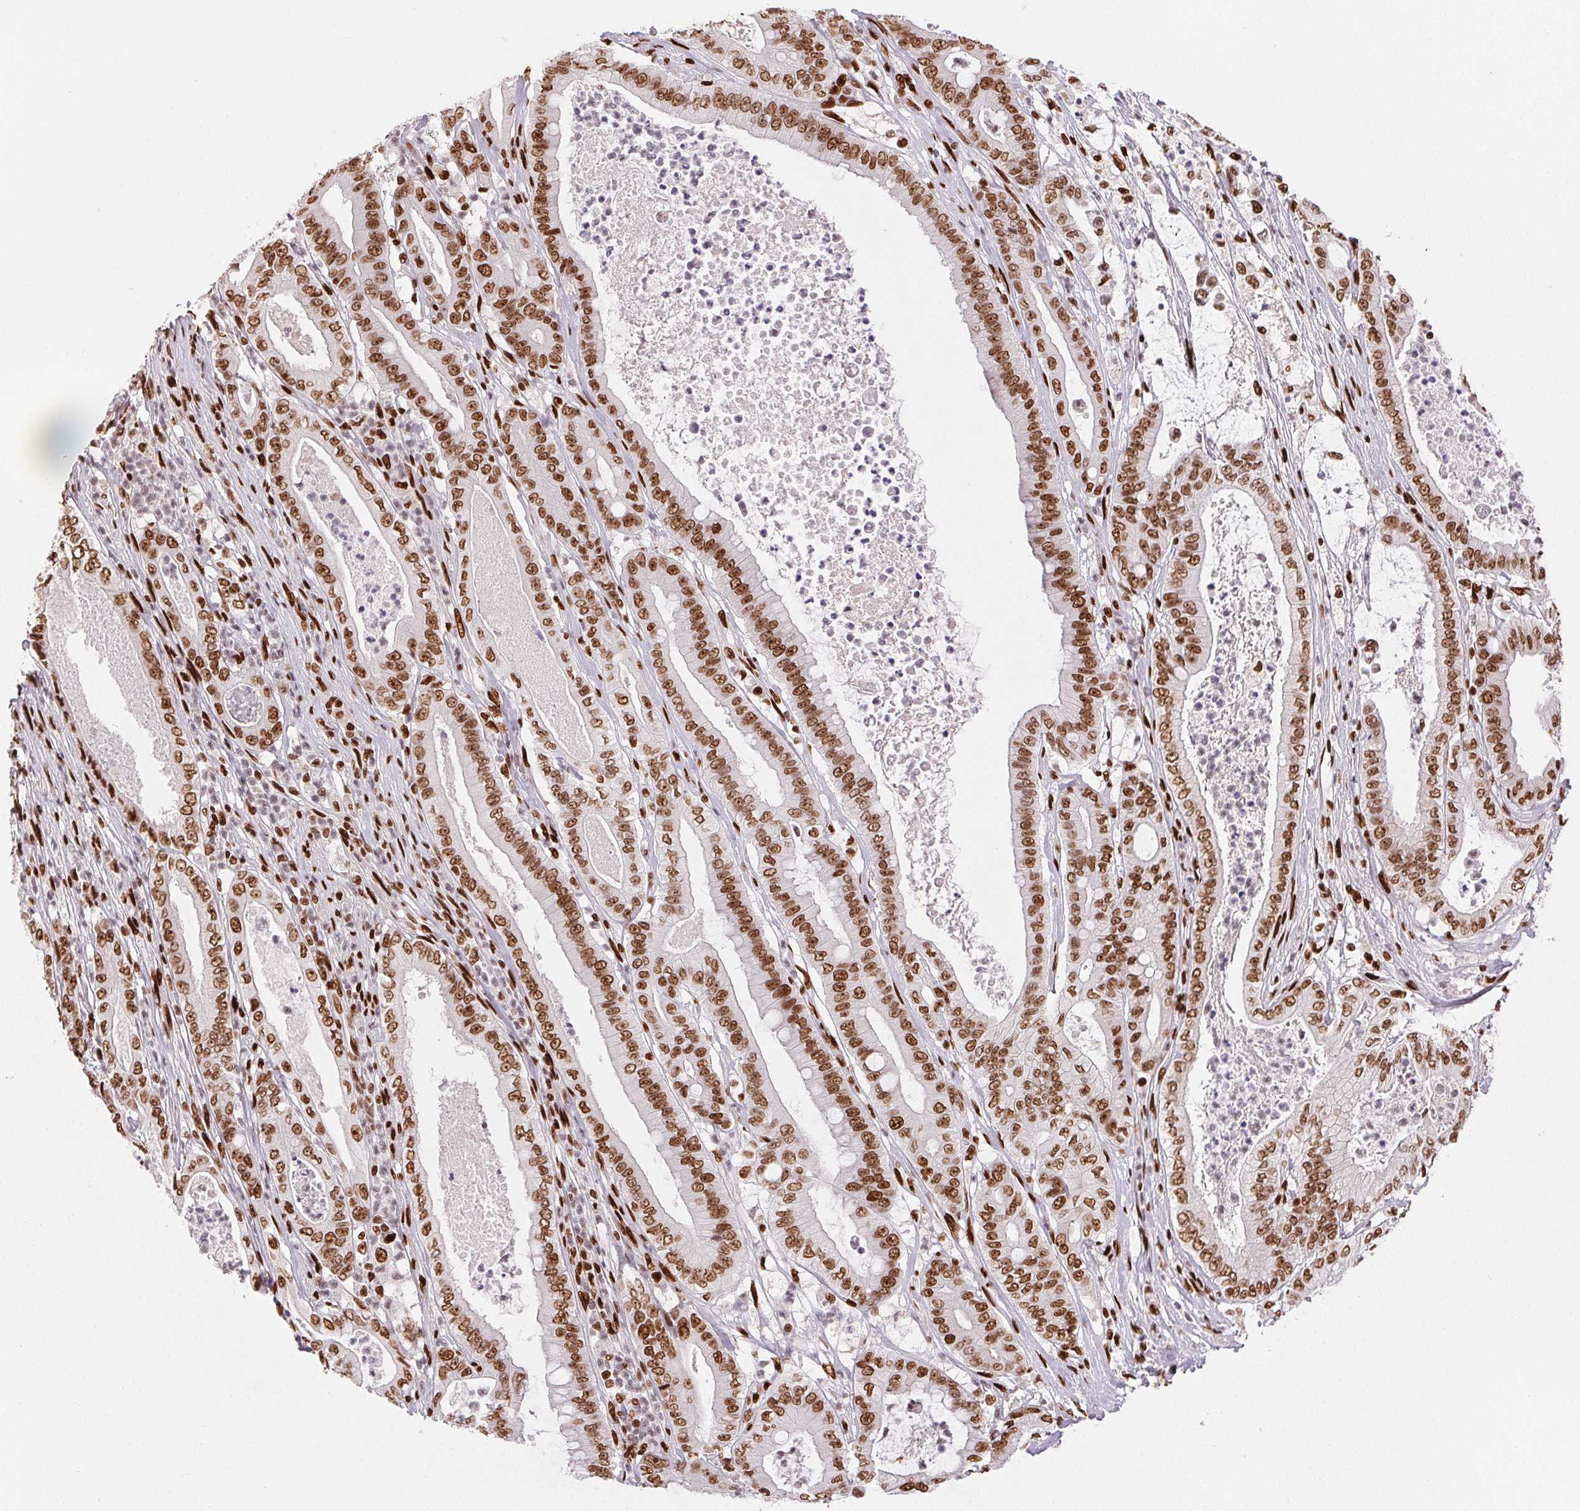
{"staining": {"intensity": "moderate", "quantity": ">75%", "location": "nuclear"}, "tissue": "pancreatic cancer", "cell_type": "Tumor cells", "image_type": "cancer", "snomed": [{"axis": "morphology", "description": "Adenocarcinoma, NOS"}, {"axis": "topography", "description": "Pancreas"}], "caption": "Protein expression analysis of adenocarcinoma (pancreatic) shows moderate nuclear staining in approximately >75% of tumor cells.", "gene": "ZNF80", "patient": {"sex": "male", "age": 71}}